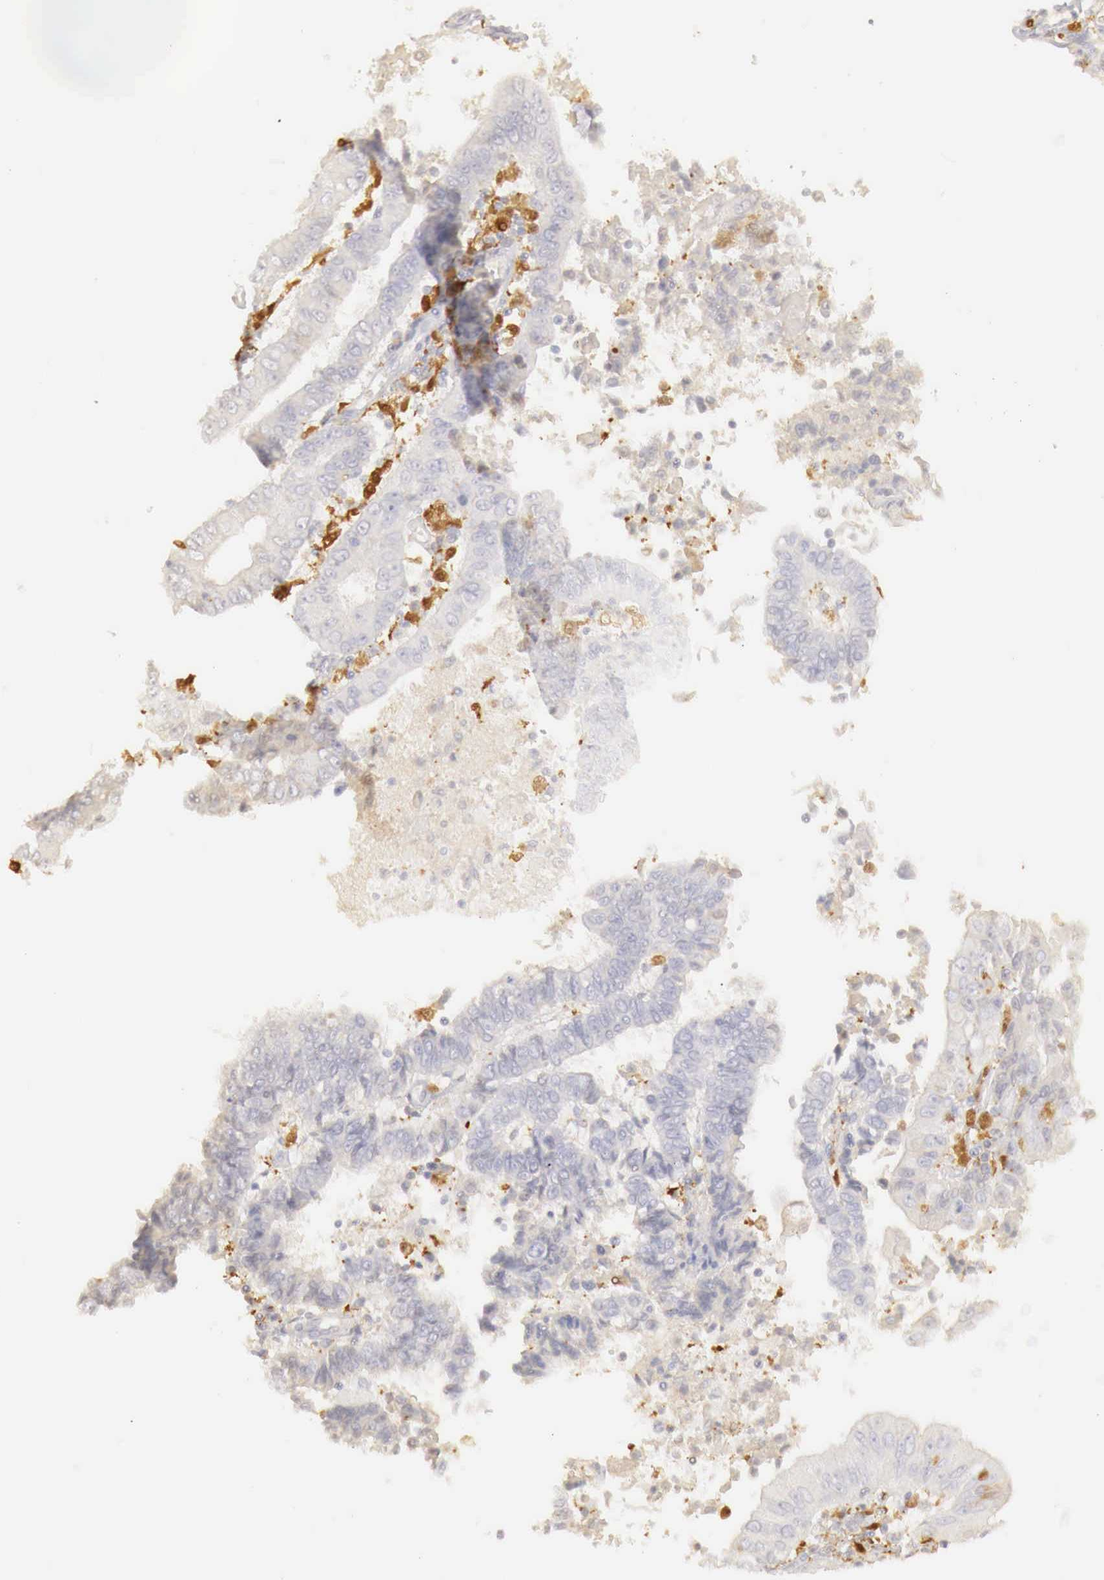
{"staining": {"intensity": "weak", "quantity": "<25%", "location": "cytoplasmic/membranous"}, "tissue": "endometrial cancer", "cell_type": "Tumor cells", "image_type": "cancer", "snomed": [{"axis": "morphology", "description": "Adenocarcinoma, NOS"}, {"axis": "topography", "description": "Endometrium"}], "caption": "Tumor cells are negative for protein expression in human endometrial cancer (adenocarcinoma). Nuclei are stained in blue.", "gene": "RENBP", "patient": {"sex": "female", "age": 75}}